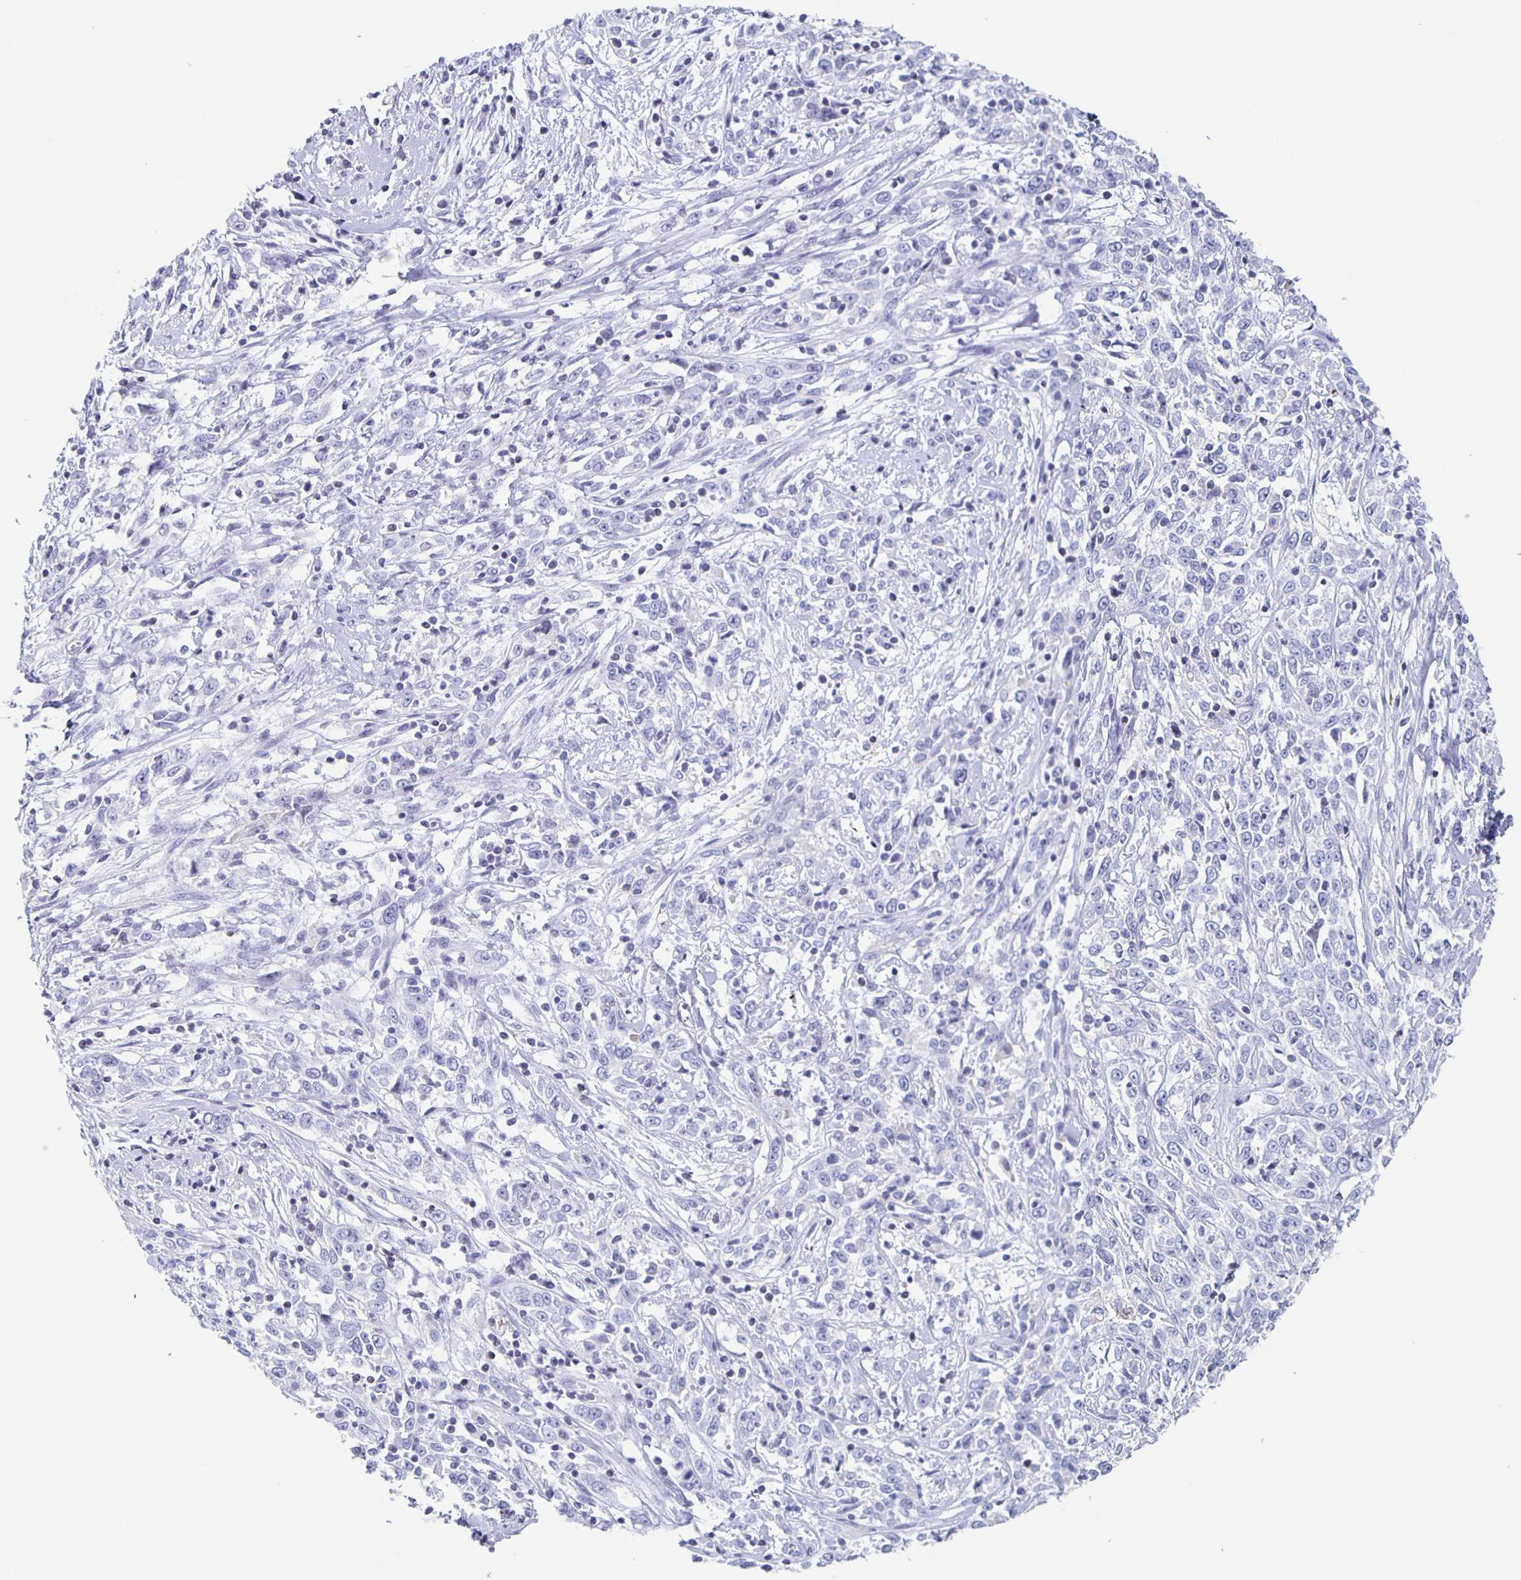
{"staining": {"intensity": "negative", "quantity": "none", "location": "none"}, "tissue": "cervical cancer", "cell_type": "Tumor cells", "image_type": "cancer", "snomed": [{"axis": "morphology", "description": "Adenocarcinoma, NOS"}, {"axis": "topography", "description": "Cervix"}], "caption": "Immunohistochemistry of cervical cancer shows no positivity in tumor cells.", "gene": "FGA", "patient": {"sex": "female", "age": 40}}